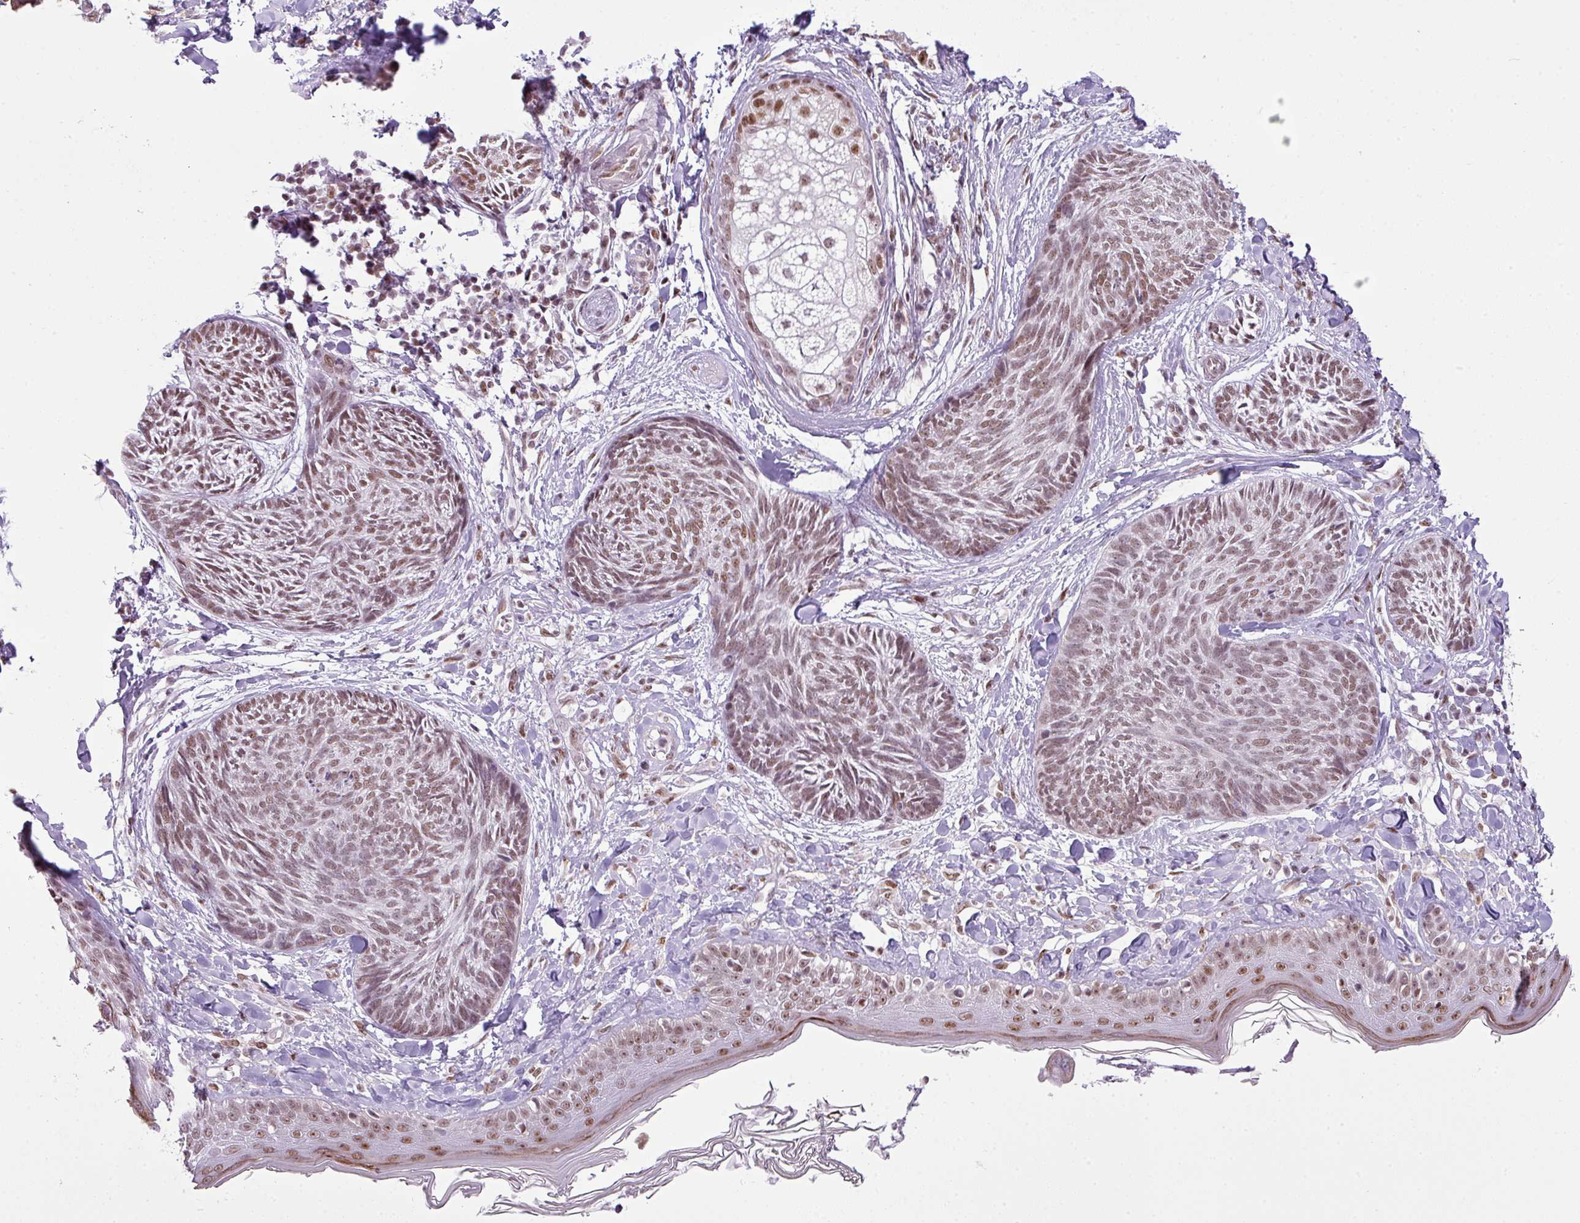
{"staining": {"intensity": "moderate", "quantity": ">75%", "location": "nuclear"}, "tissue": "skin cancer", "cell_type": "Tumor cells", "image_type": "cancer", "snomed": [{"axis": "morphology", "description": "Basal cell carcinoma"}, {"axis": "topography", "description": "Skin"}], "caption": "DAB immunohistochemical staining of skin basal cell carcinoma displays moderate nuclear protein staining in about >75% of tumor cells.", "gene": "ARL6IP4", "patient": {"sex": "male", "age": 73}}